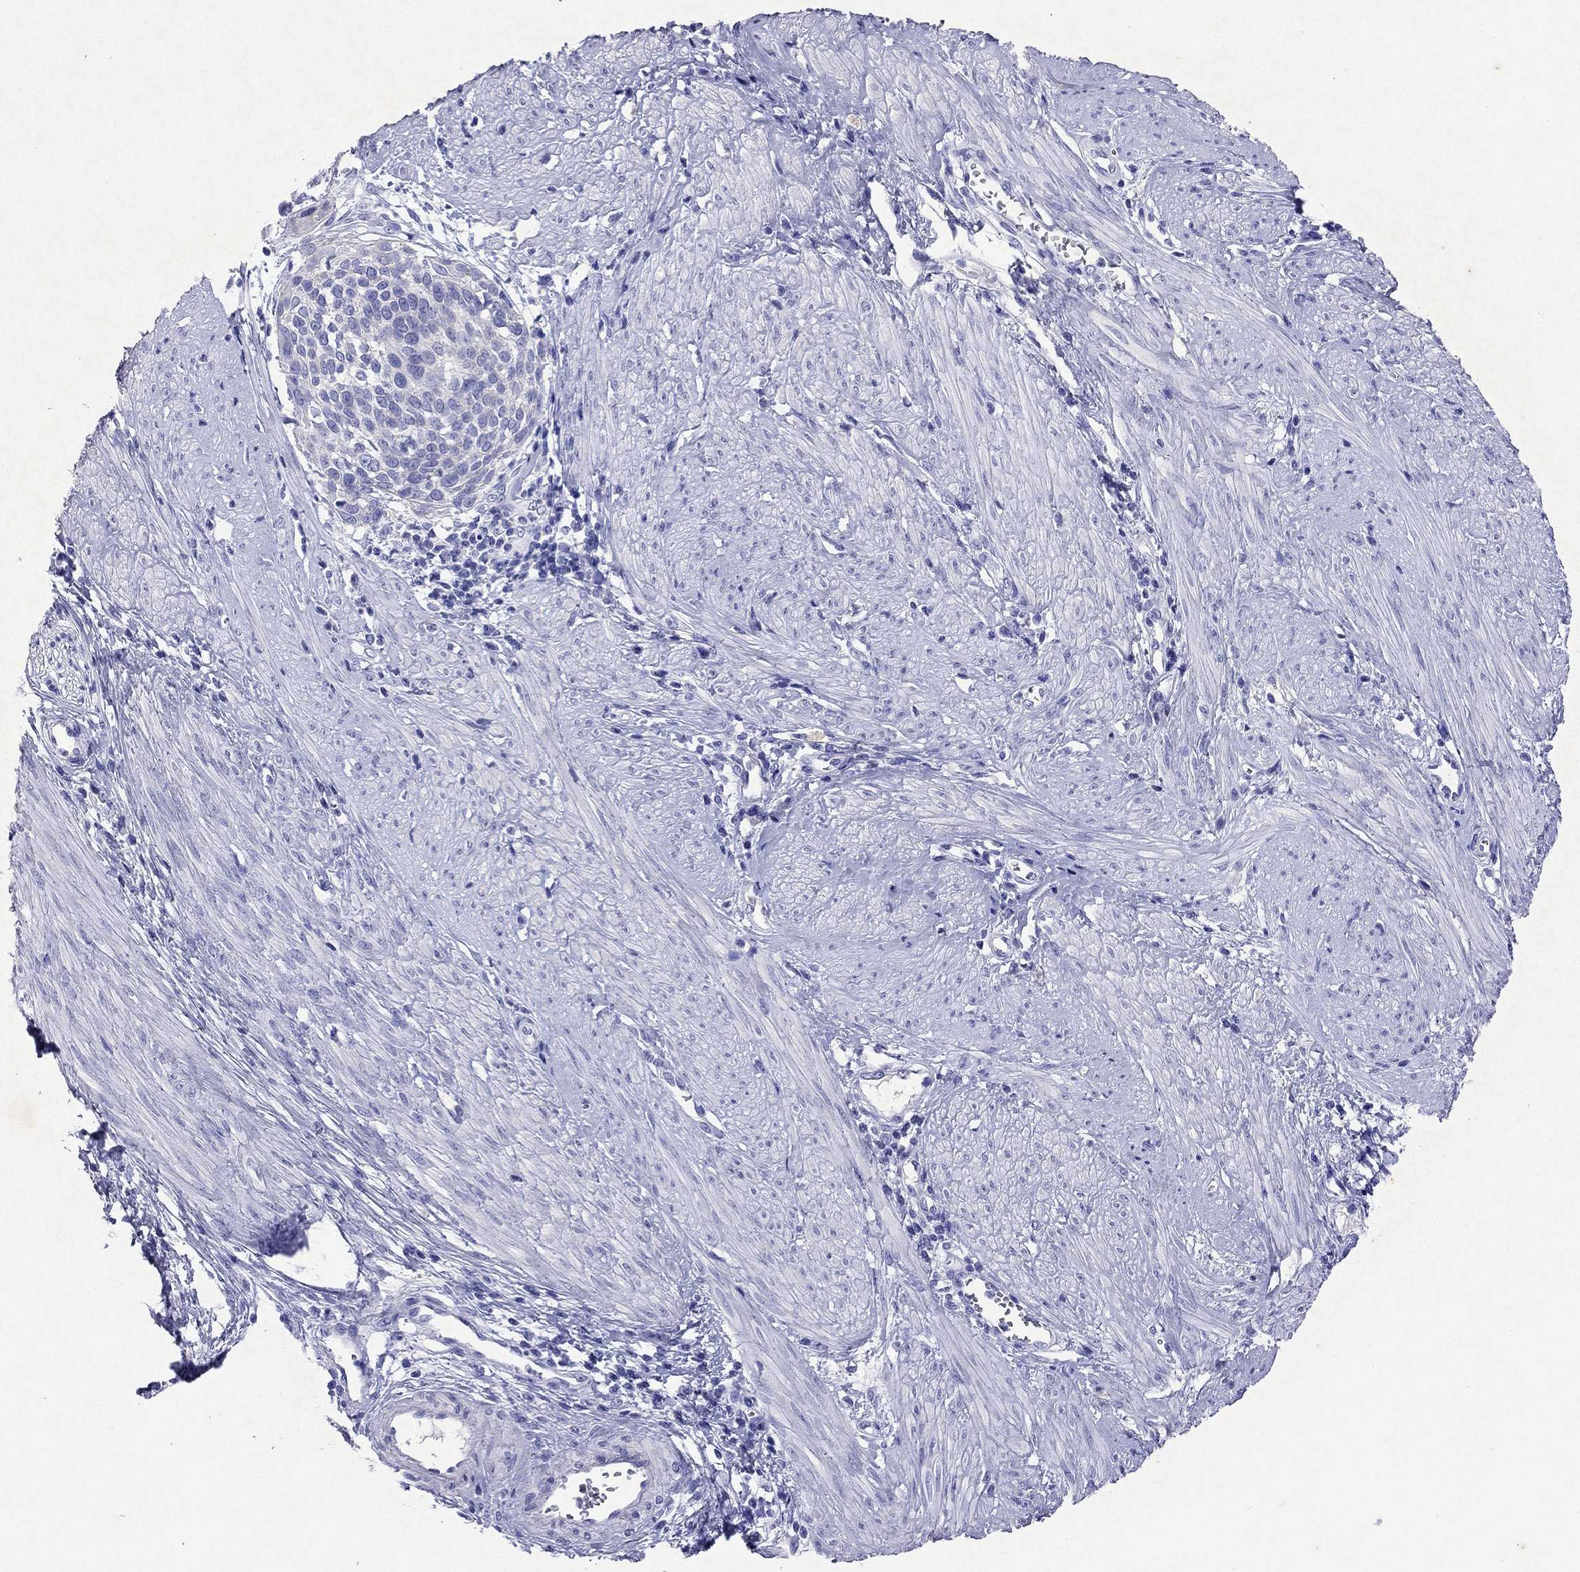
{"staining": {"intensity": "negative", "quantity": "none", "location": "none"}, "tissue": "cervical cancer", "cell_type": "Tumor cells", "image_type": "cancer", "snomed": [{"axis": "morphology", "description": "Squamous cell carcinoma, NOS"}, {"axis": "topography", "description": "Cervix"}], "caption": "Tumor cells show no significant protein positivity in squamous cell carcinoma (cervical).", "gene": "ARMC12", "patient": {"sex": "female", "age": 39}}